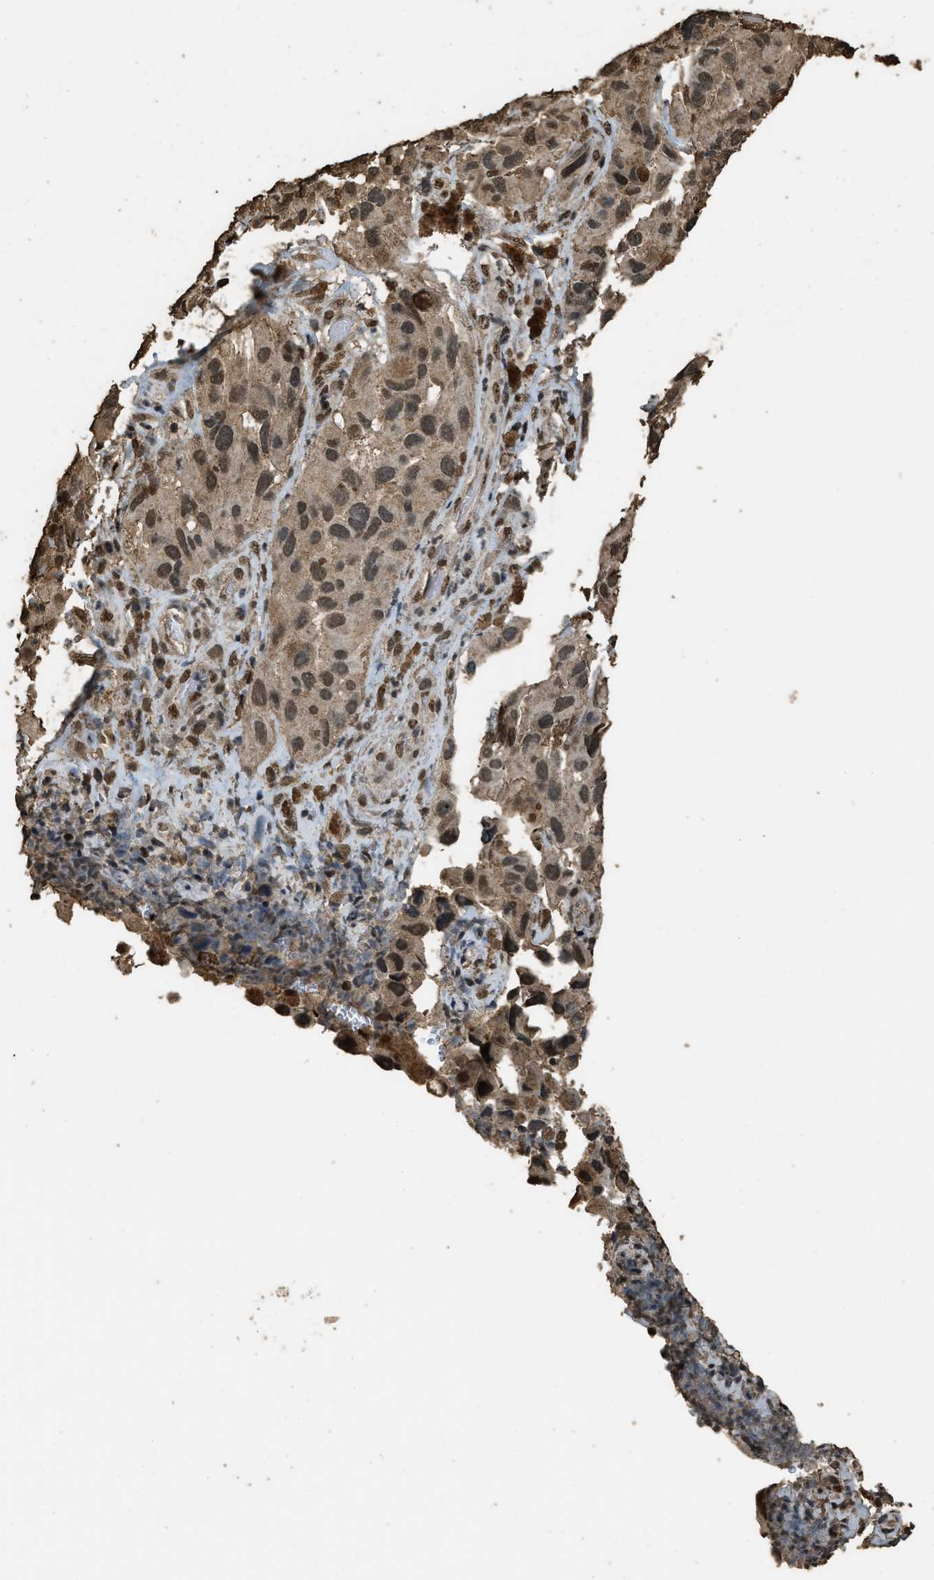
{"staining": {"intensity": "moderate", "quantity": ">75%", "location": "nuclear"}, "tissue": "melanoma", "cell_type": "Tumor cells", "image_type": "cancer", "snomed": [{"axis": "morphology", "description": "Malignant melanoma, NOS"}, {"axis": "topography", "description": "Skin"}], "caption": "A micrograph showing moderate nuclear positivity in approximately >75% of tumor cells in melanoma, as visualized by brown immunohistochemical staining.", "gene": "MYB", "patient": {"sex": "female", "age": 73}}